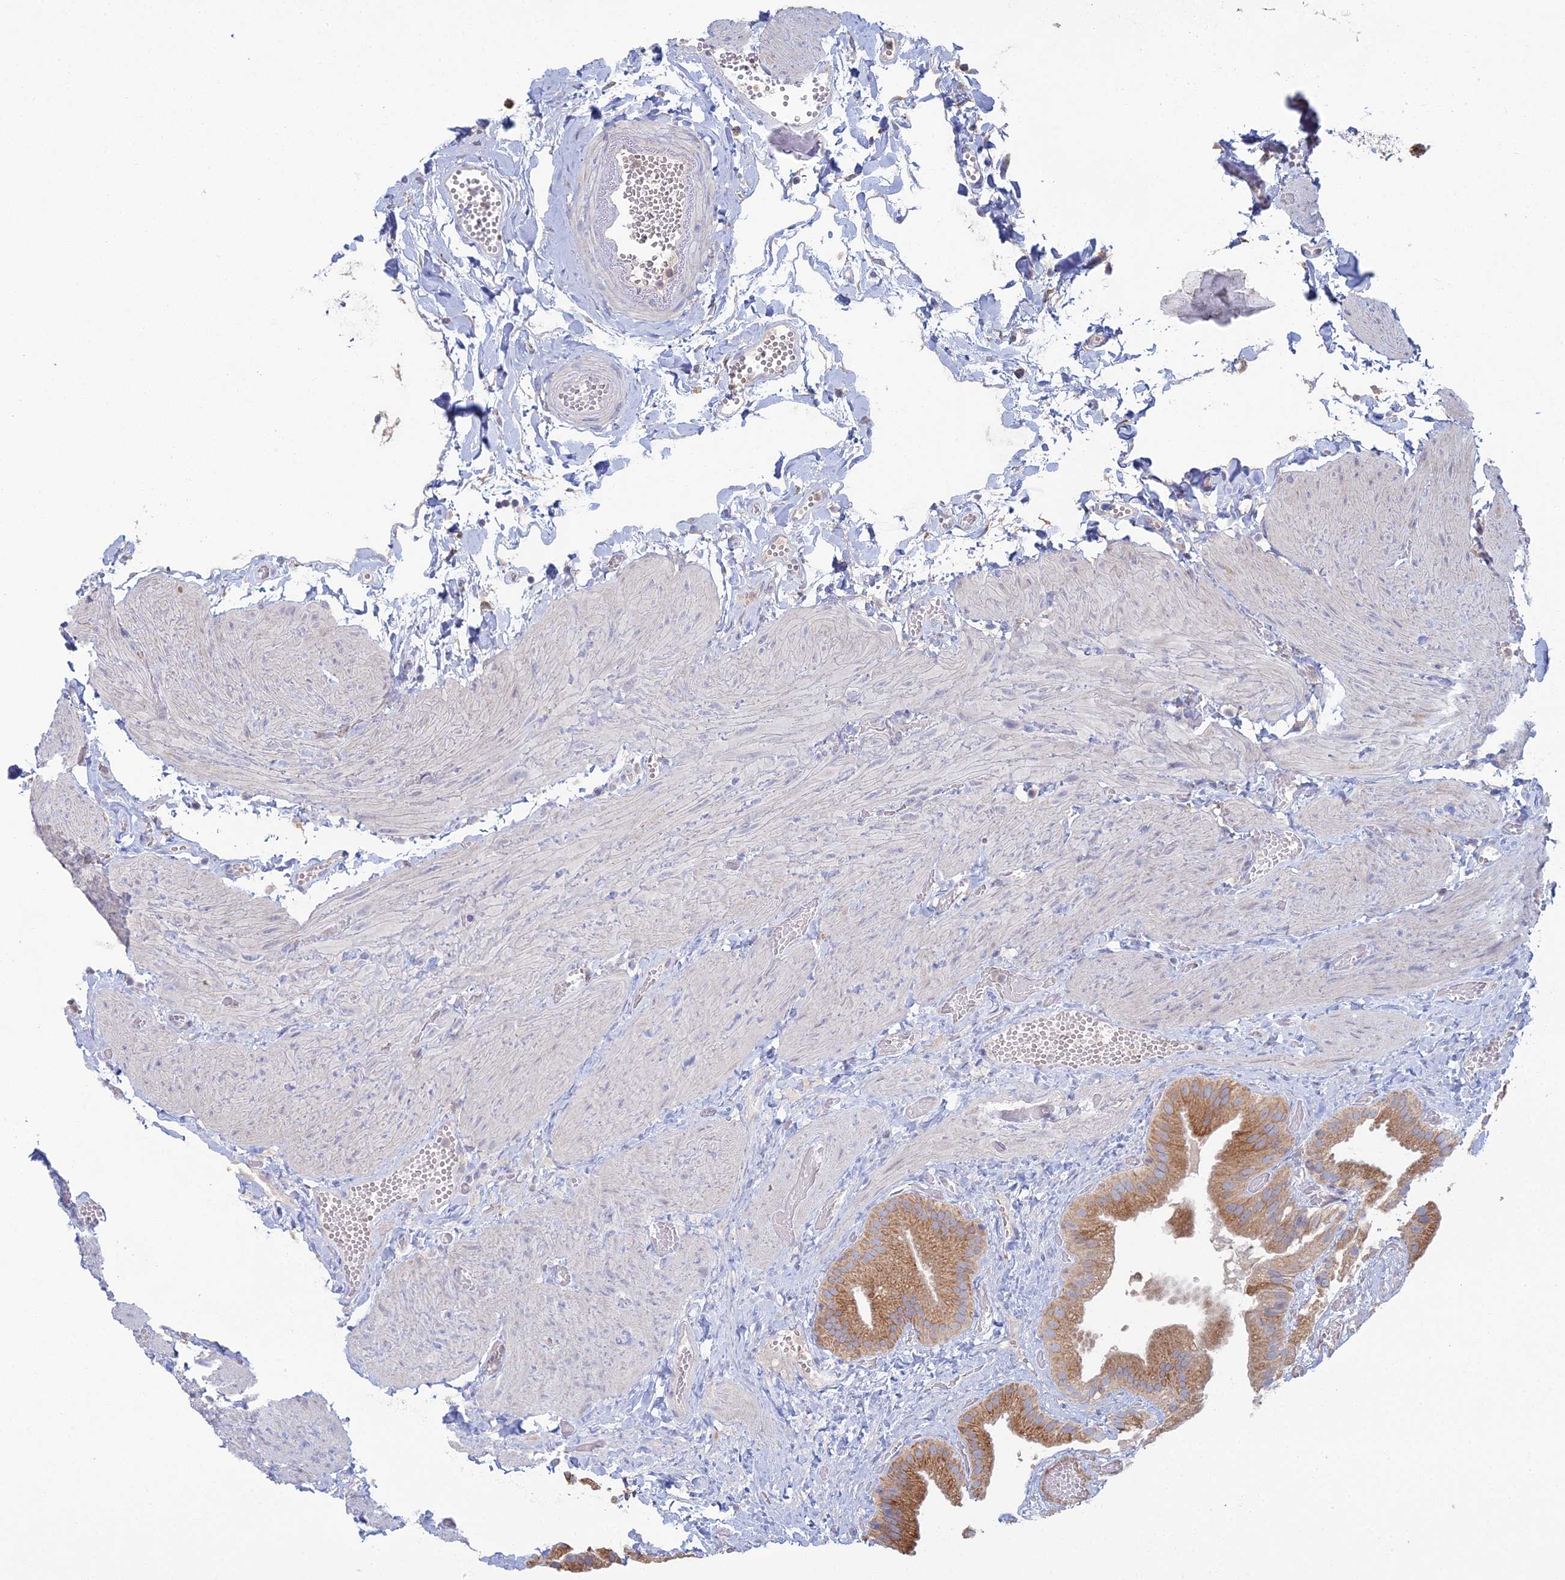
{"staining": {"intensity": "moderate", "quantity": ">75%", "location": "cytoplasmic/membranous"}, "tissue": "gallbladder", "cell_type": "Glandular cells", "image_type": "normal", "snomed": [{"axis": "morphology", "description": "Normal tissue, NOS"}, {"axis": "topography", "description": "Gallbladder"}], "caption": "Protein staining by immunohistochemistry displays moderate cytoplasmic/membranous positivity in about >75% of glandular cells in benign gallbladder.", "gene": "TRAPPC6A", "patient": {"sex": "female", "age": 64}}